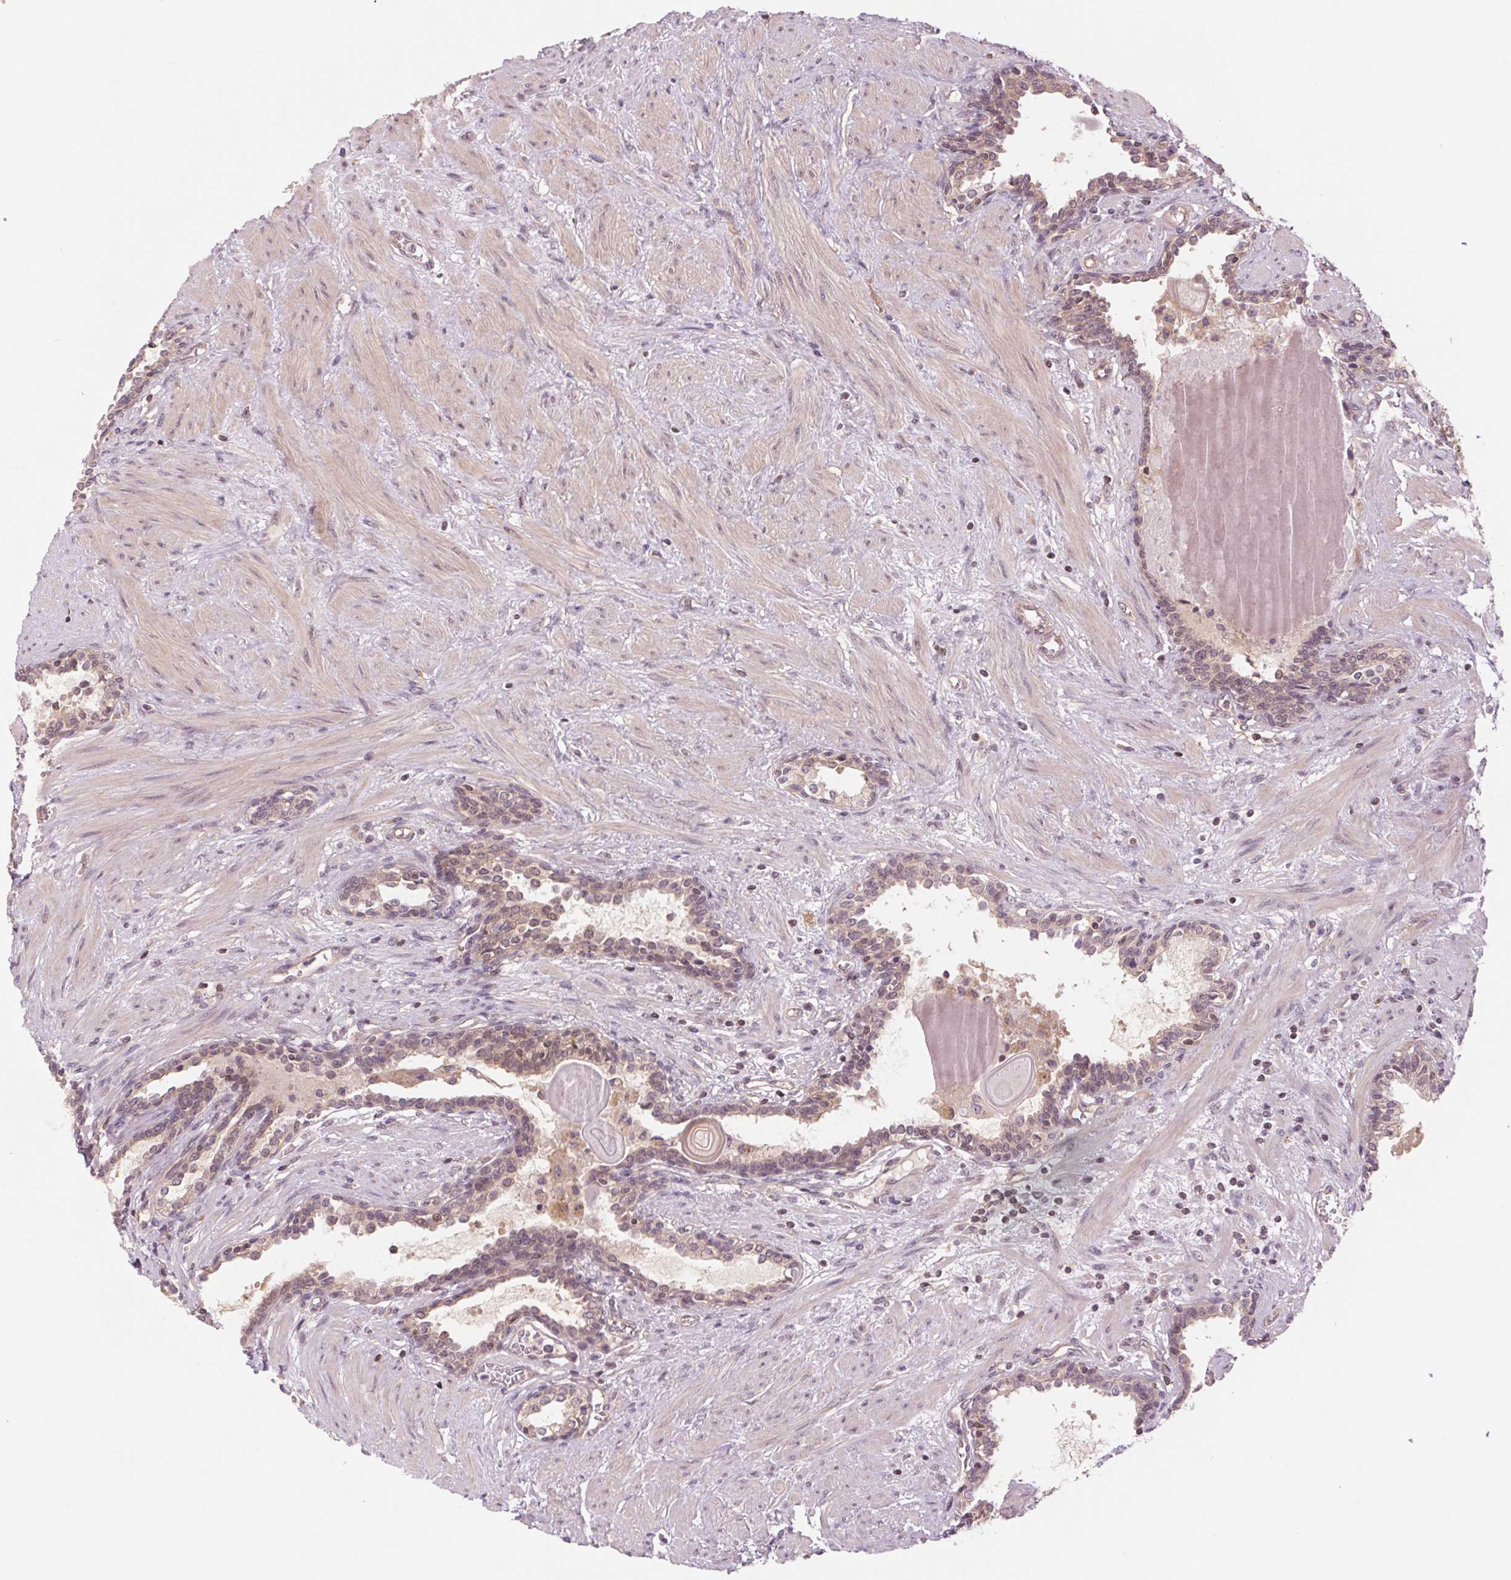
{"staining": {"intensity": "weak", "quantity": "25%-75%", "location": "cytoplasmic/membranous,nuclear"}, "tissue": "prostate", "cell_type": "Glandular cells", "image_type": "normal", "snomed": [{"axis": "morphology", "description": "Normal tissue, NOS"}, {"axis": "topography", "description": "Prostate"}], "caption": "A brown stain shows weak cytoplasmic/membranous,nuclear expression of a protein in glandular cells of unremarkable human prostate.", "gene": "SH3RF2", "patient": {"sex": "male", "age": 55}}